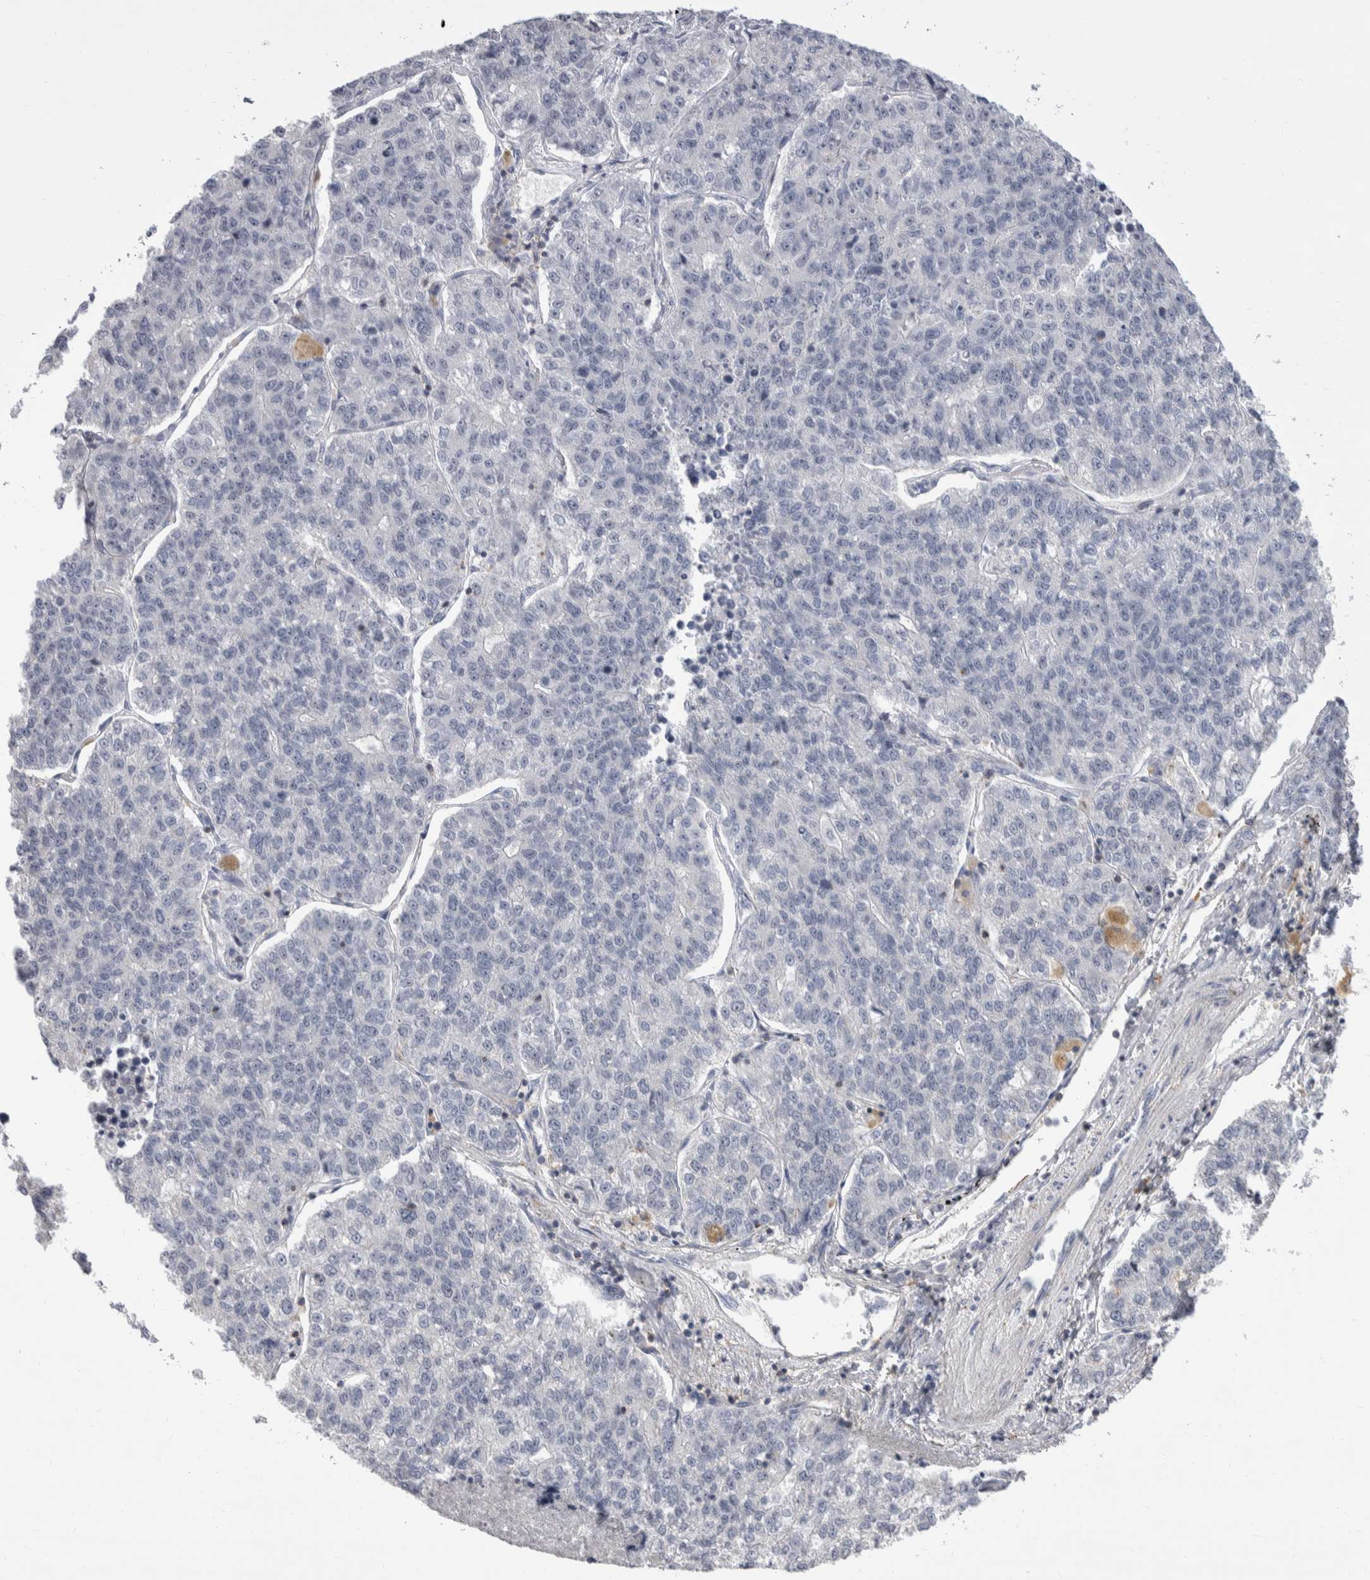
{"staining": {"intensity": "negative", "quantity": "none", "location": "none"}, "tissue": "lung cancer", "cell_type": "Tumor cells", "image_type": "cancer", "snomed": [{"axis": "morphology", "description": "Adenocarcinoma, NOS"}, {"axis": "topography", "description": "Lung"}], "caption": "Image shows no significant protein positivity in tumor cells of adenocarcinoma (lung).", "gene": "CEP295NL", "patient": {"sex": "male", "age": 49}}